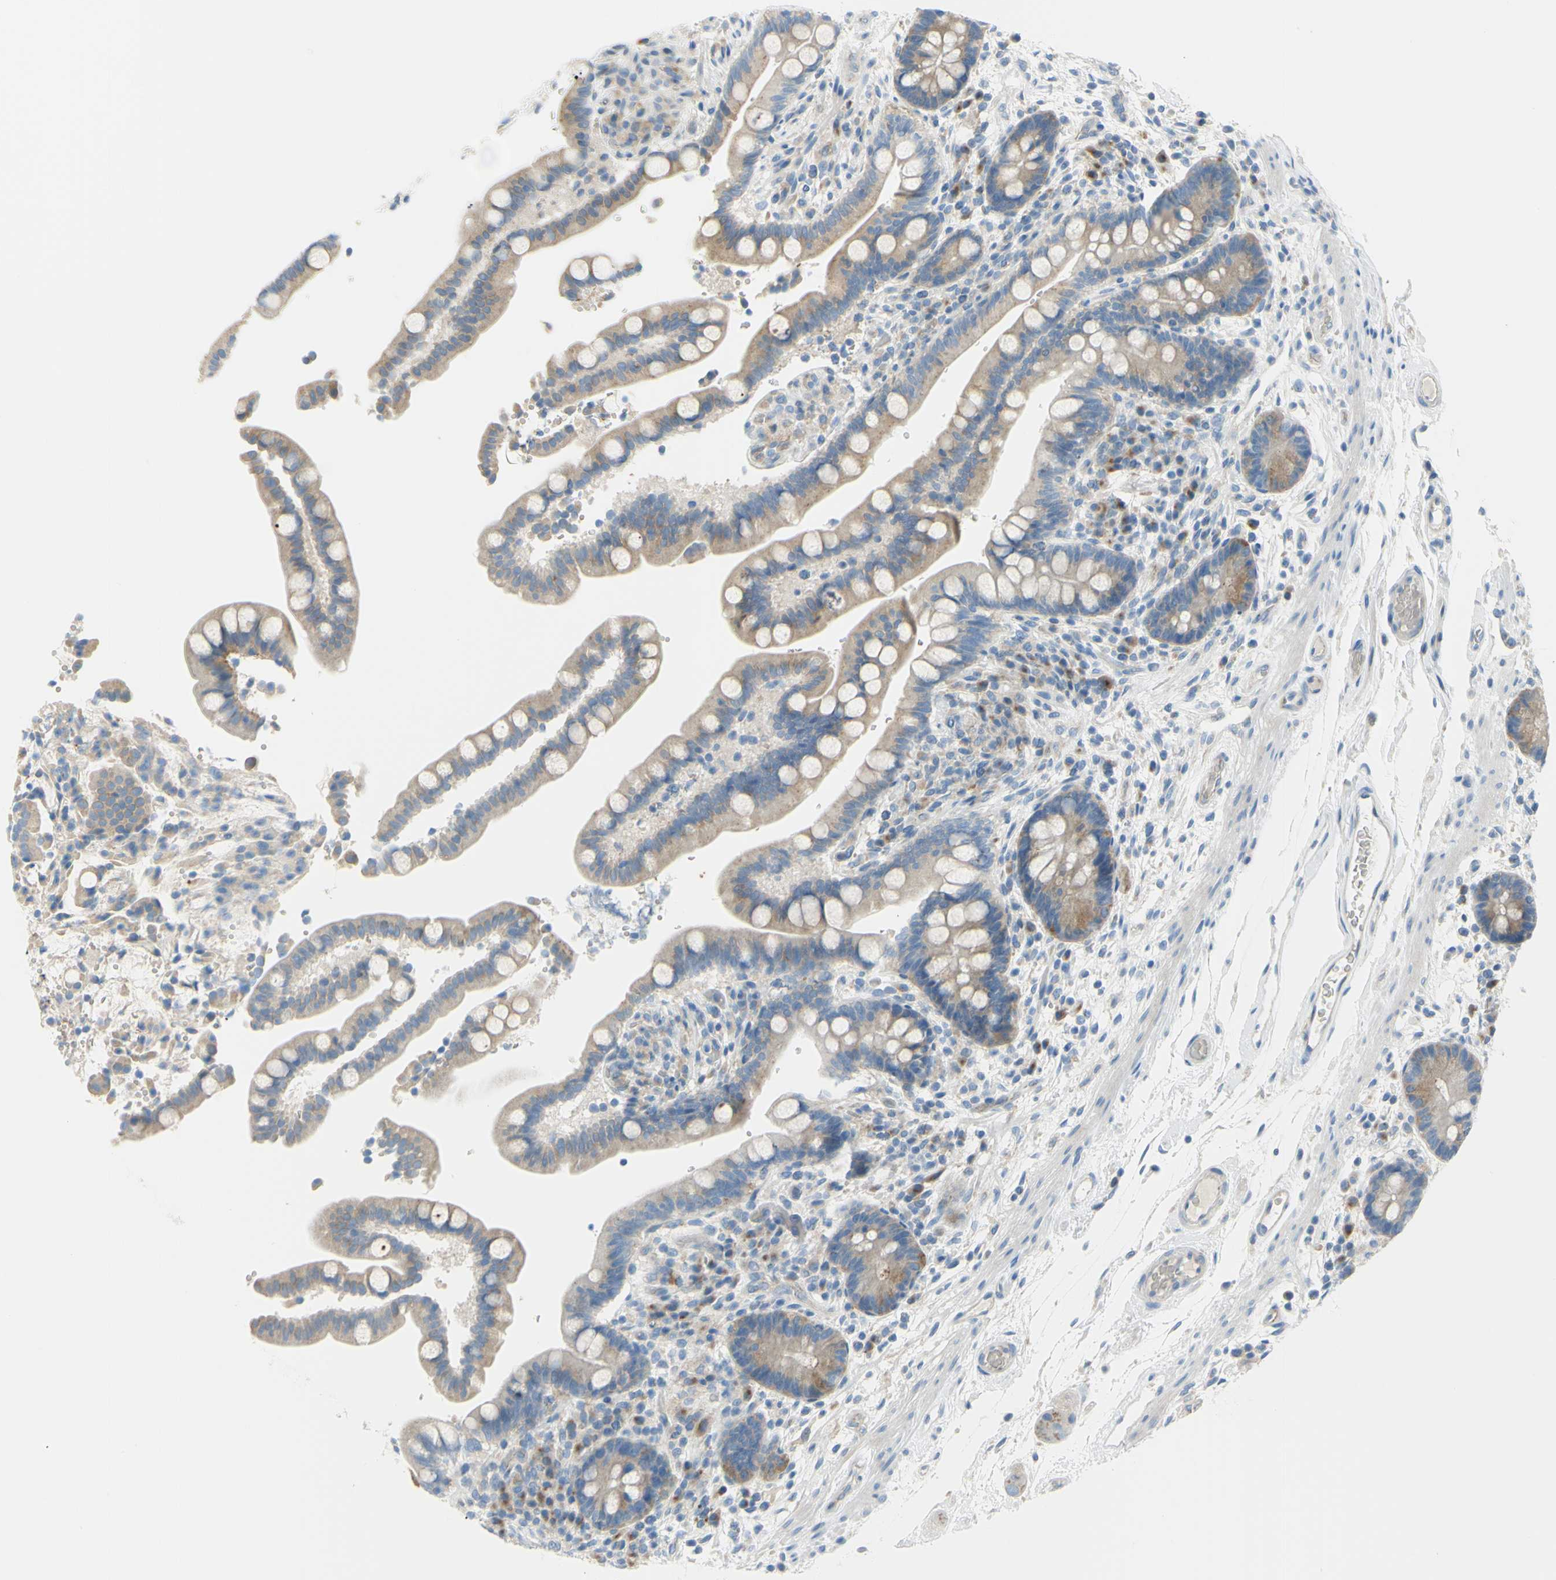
{"staining": {"intensity": "weak", "quantity": ">75%", "location": "cytoplasmic/membranous"}, "tissue": "colon", "cell_type": "Endothelial cells", "image_type": "normal", "snomed": [{"axis": "morphology", "description": "Normal tissue, NOS"}, {"axis": "topography", "description": "Colon"}], "caption": "High-power microscopy captured an IHC micrograph of unremarkable colon, revealing weak cytoplasmic/membranous positivity in about >75% of endothelial cells.", "gene": "FRMD4B", "patient": {"sex": "male", "age": 73}}